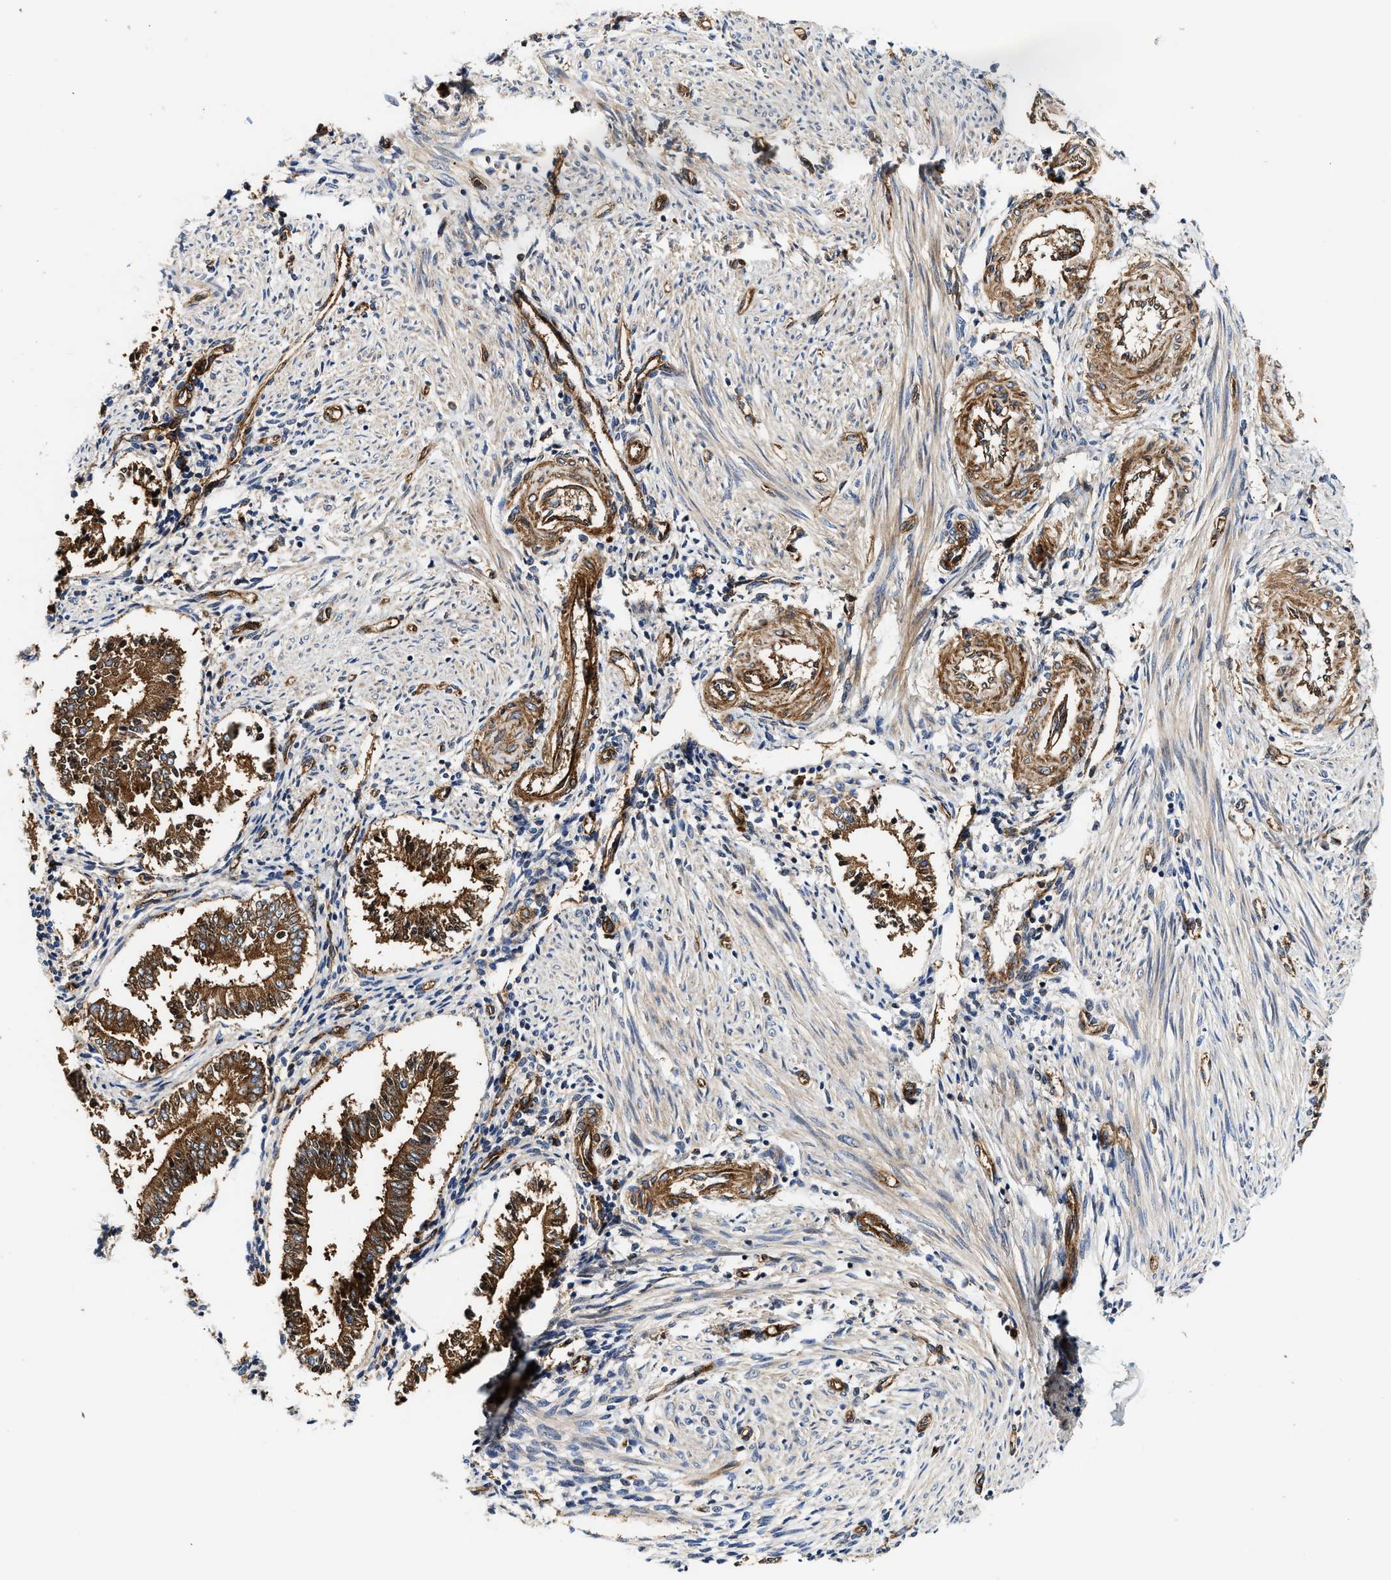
{"staining": {"intensity": "moderate", "quantity": "<25%", "location": "cytoplasmic/membranous"}, "tissue": "endometrium", "cell_type": "Cells in endometrial stroma", "image_type": "normal", "snomed": [{"axis": "morphology", "description": "Normal tissue, NOS"}, {"axis": "topography", "description": "Endometrium"}], "caption": "Cells in endometrial stroma show low levels of moderate cytoplasmic/membranous positivity in about <25% of cells in normal human endometrium. The staining is performed using DAB brown chromogen to label protein expression. The nuclei are counter-stained blue using hematoxylin.", "gene": "HIP1", "patient": {"sex": "female", "age": 42}}